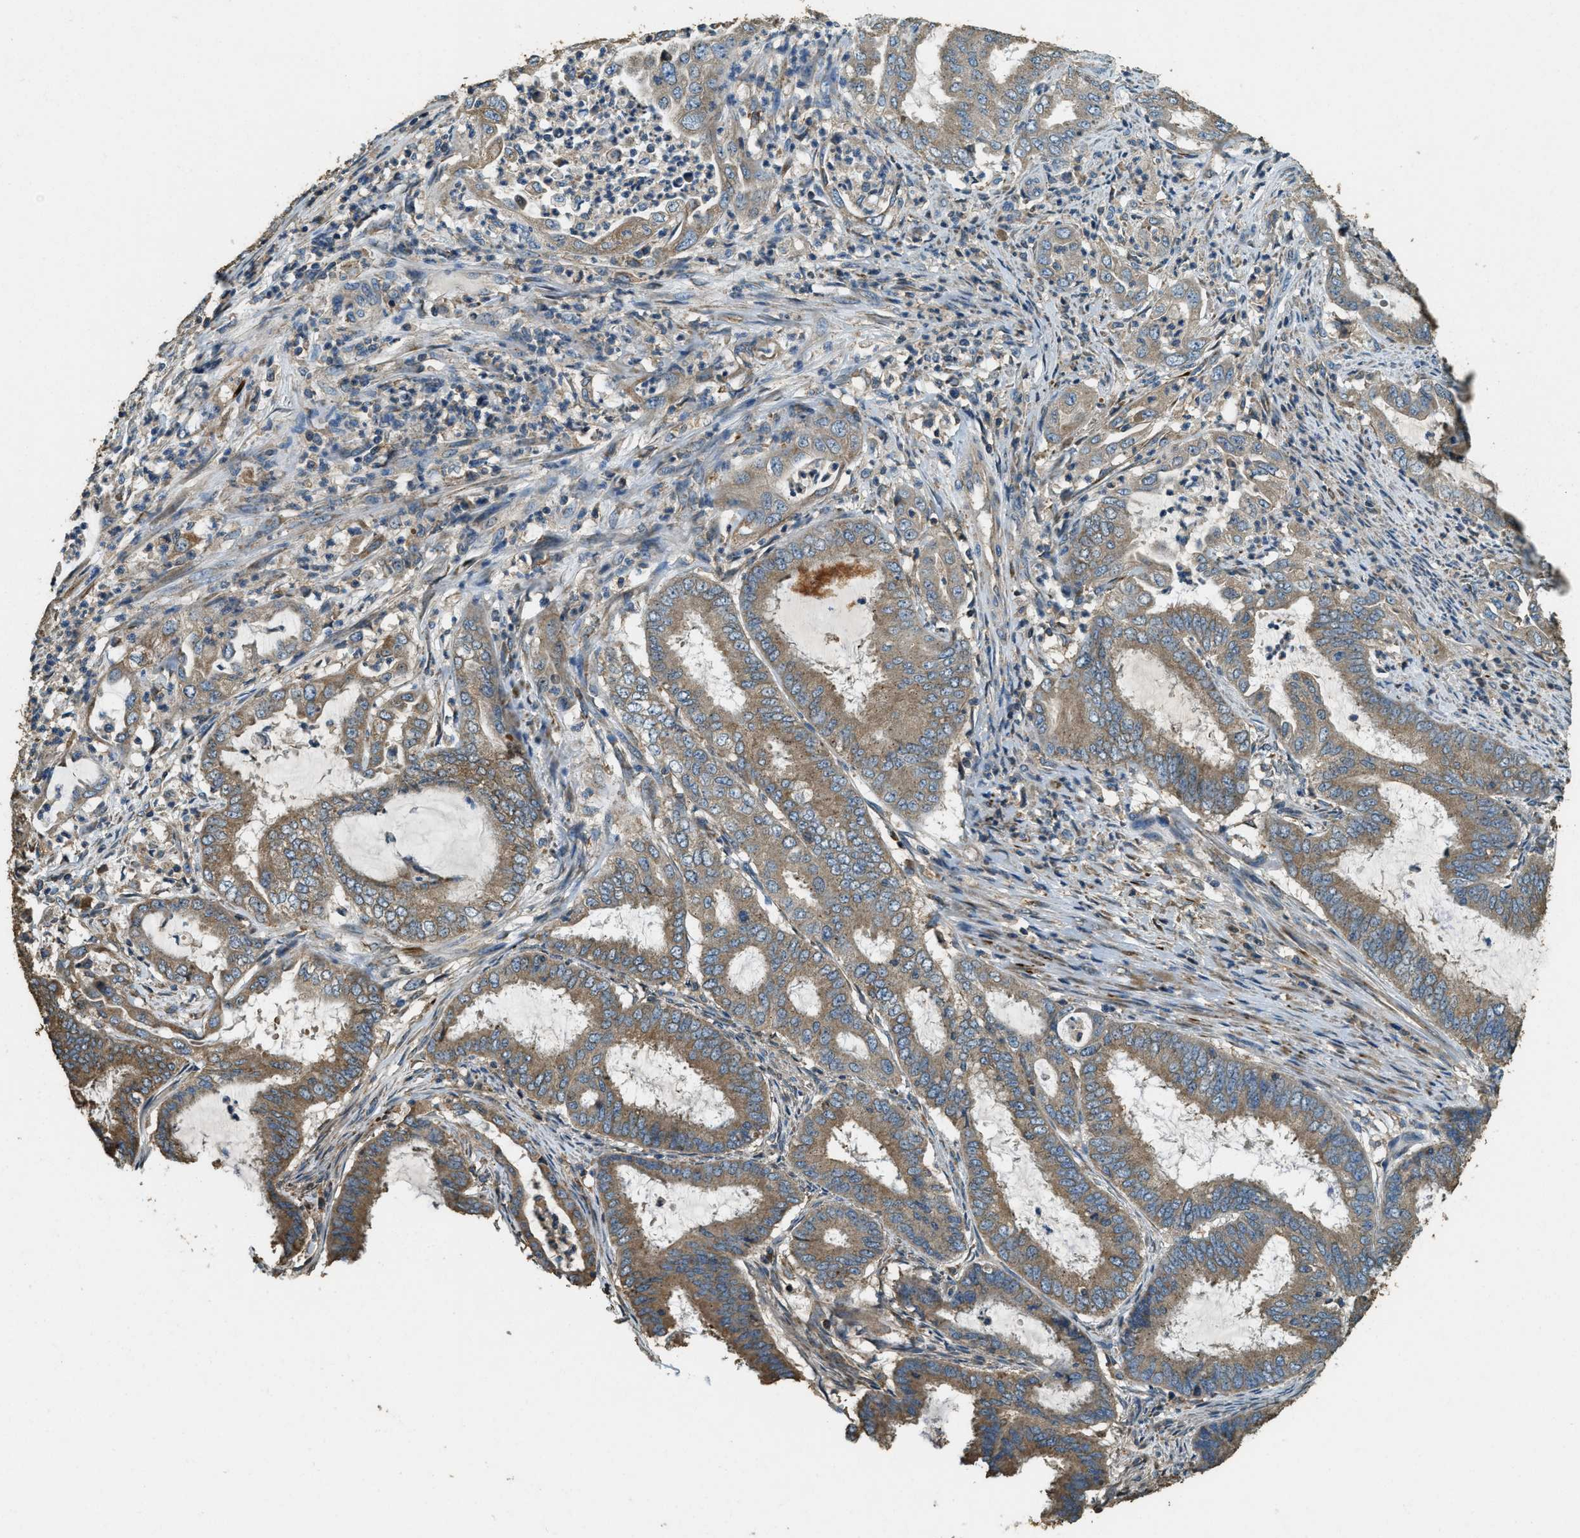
{"staining": {"intensity": "moderate", "quantity": ">75%", "location": "cytoplasmic/membranous"}, "tissue": "endometrial cancer", "cell_type": "Tumor cells", "image_type": "cancer", "snomed": [{"axis": "morphology", "description": "Adenocarcinoma, NOS"}, {"axis": "topography", "description": "Endometrium"}], "caption": "Tumor cells demonstrate medium levels of moderate cytoplasmic/membranous positivity in about >75% of cells in endometrial cancer.", "gene": "ERGIC1", "patient": {"sex": "female", "age": 51}}